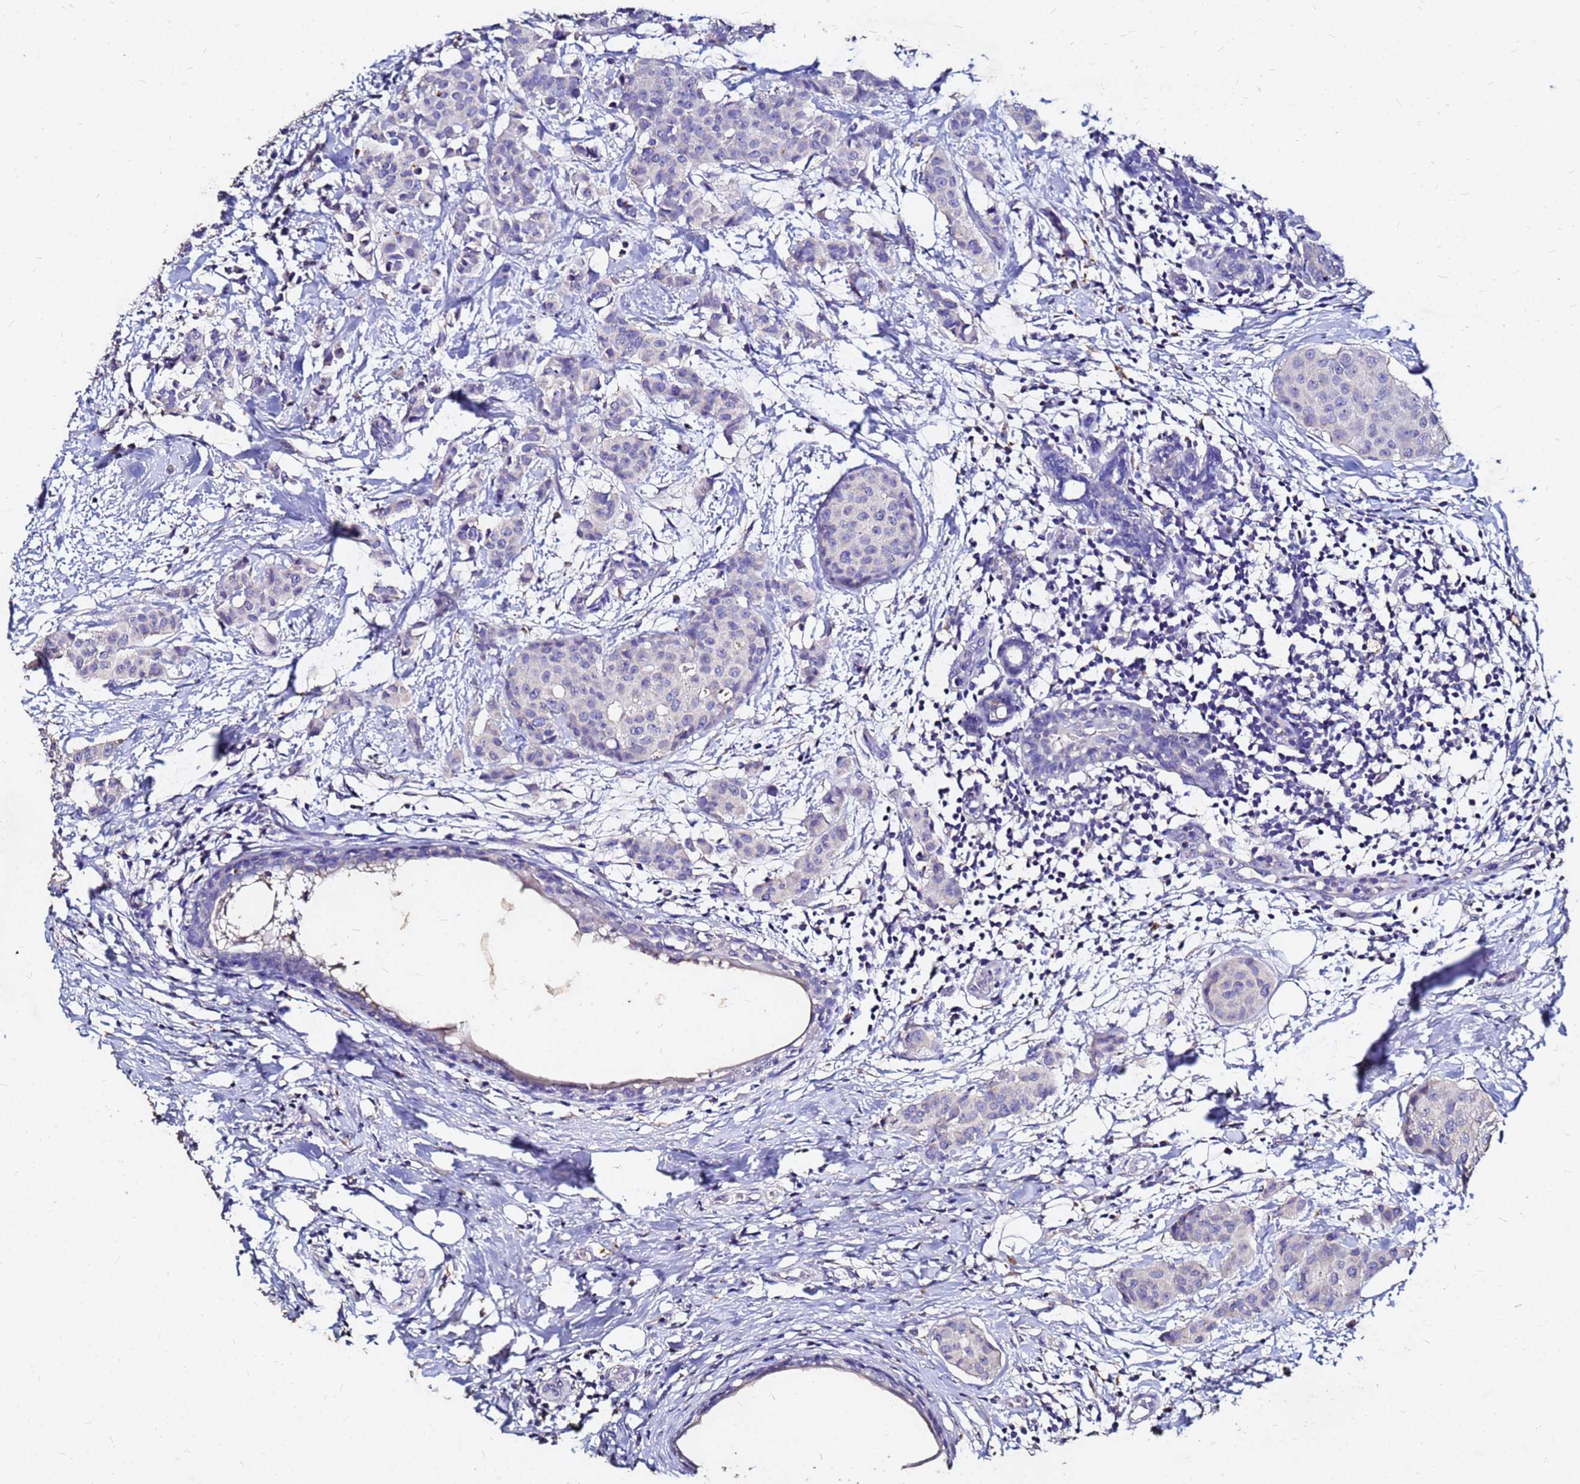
{"staining": {"intensity": "negative", "quantity": "none", "location": "none"}, "tissue": "breast cancer", "cell_type": "Tumor cells", "image_type": "cancer", "snomed": [{"axis": "morphology", "description": "Duct carcinoma"}, {"axis": "topography", "description": "Breast"}], "caption": "Immunohistochemistry of invasive ductal carcinoma (breast) exhibits no positivity in tumor cells.", "gene": "FAM183A", "patient": {"sex": "female", "age": 40}}